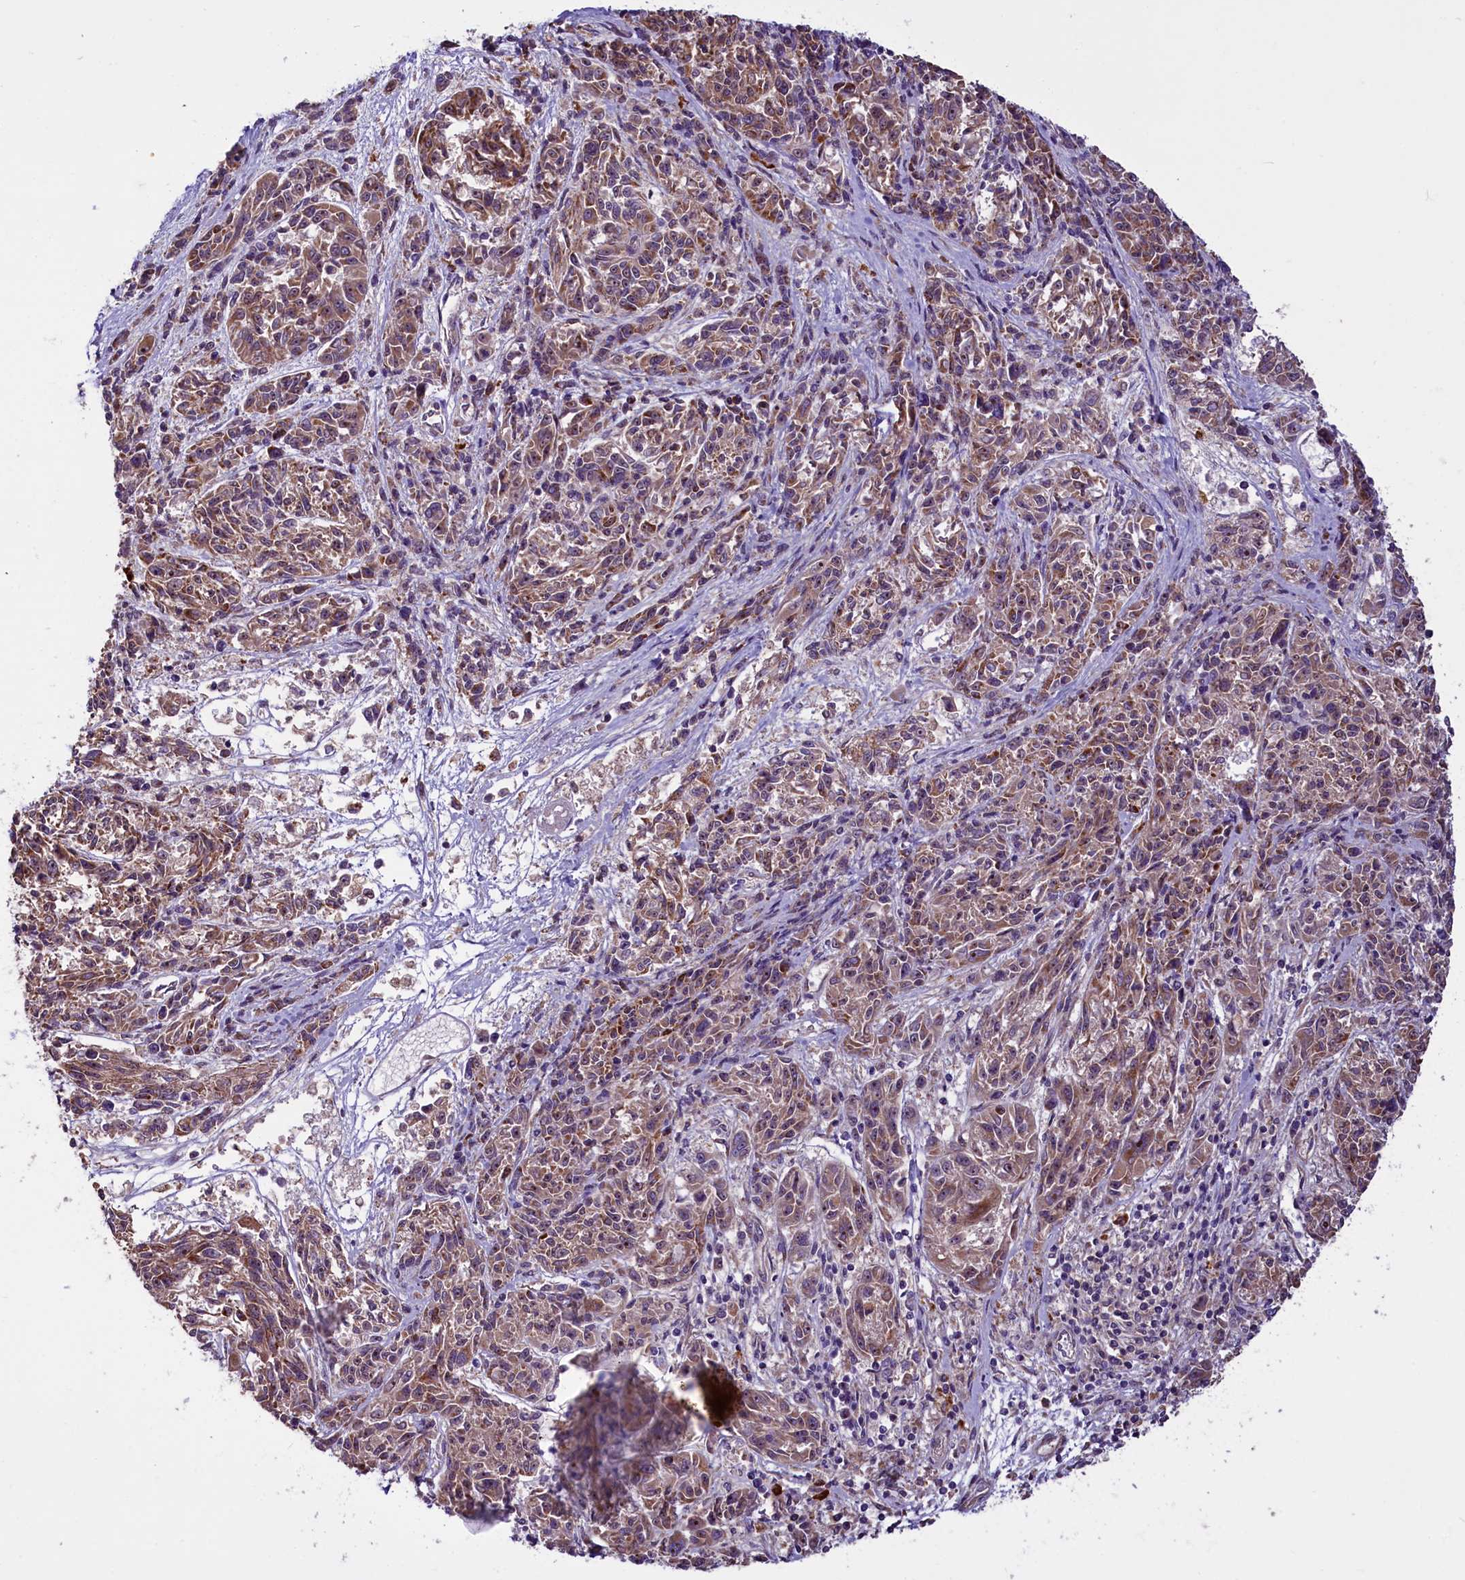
{"staining": {"intensity": "moderate", "quantity": ">75%", "location": "cytoplasmic/membranous"}, "tissue": "melanoma", "cell_type": "Tumor cells", "image_type": "cancer", "snomed": [{"axis": "morphology", "description": "Malignant melanoma, NOS"}, {"axis": "topography", "description": "Skin"}], "caption": "The image reveals staining of malignant melanoma, revealing moderate cytoplasmic/membranous protein expression (brown color) within tumor cells.", "gene": "FRY", "patient": {"sex": "male", "age": 53}}